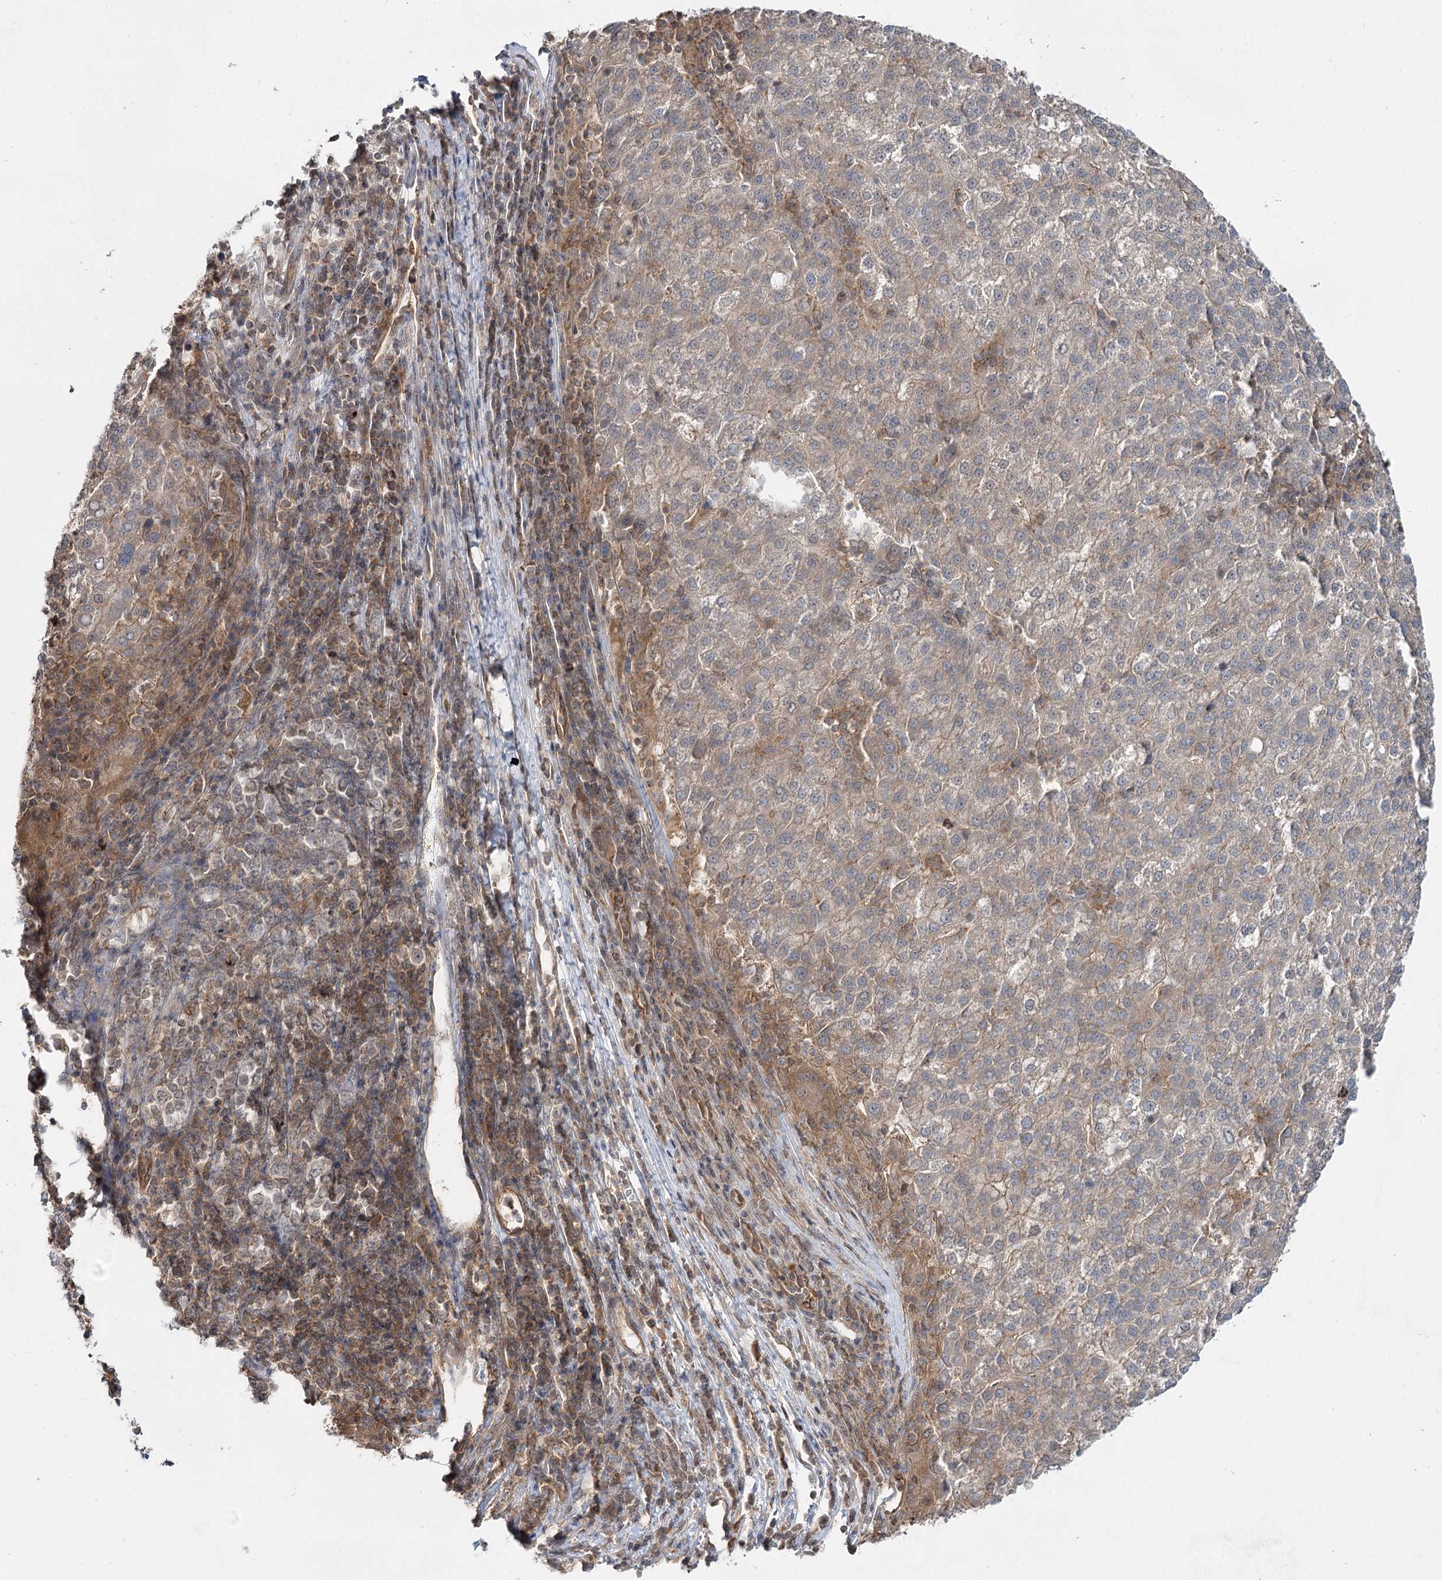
{"staining": {"intensity": "weak", "quantity": "25%-75%", "location": "cytoplasmic/membranous"}, "tissue": "liver cancer", "cell_type": "Tumor cells", "image_type": "cancer", "snomed": [{"axis": "morphology", "description": "Carcinoma, Hepatocellular, NOS"}, {"axis": "topography", "description": "Liver"}], "caption": "Immunohistochemical staining of liver cancer reveals weak cytoplasmic/membranous protein expression in about 25%-75% of tumor cells.", "gene": "WDR44", "patient": {"sex": "female", "age": 58}}